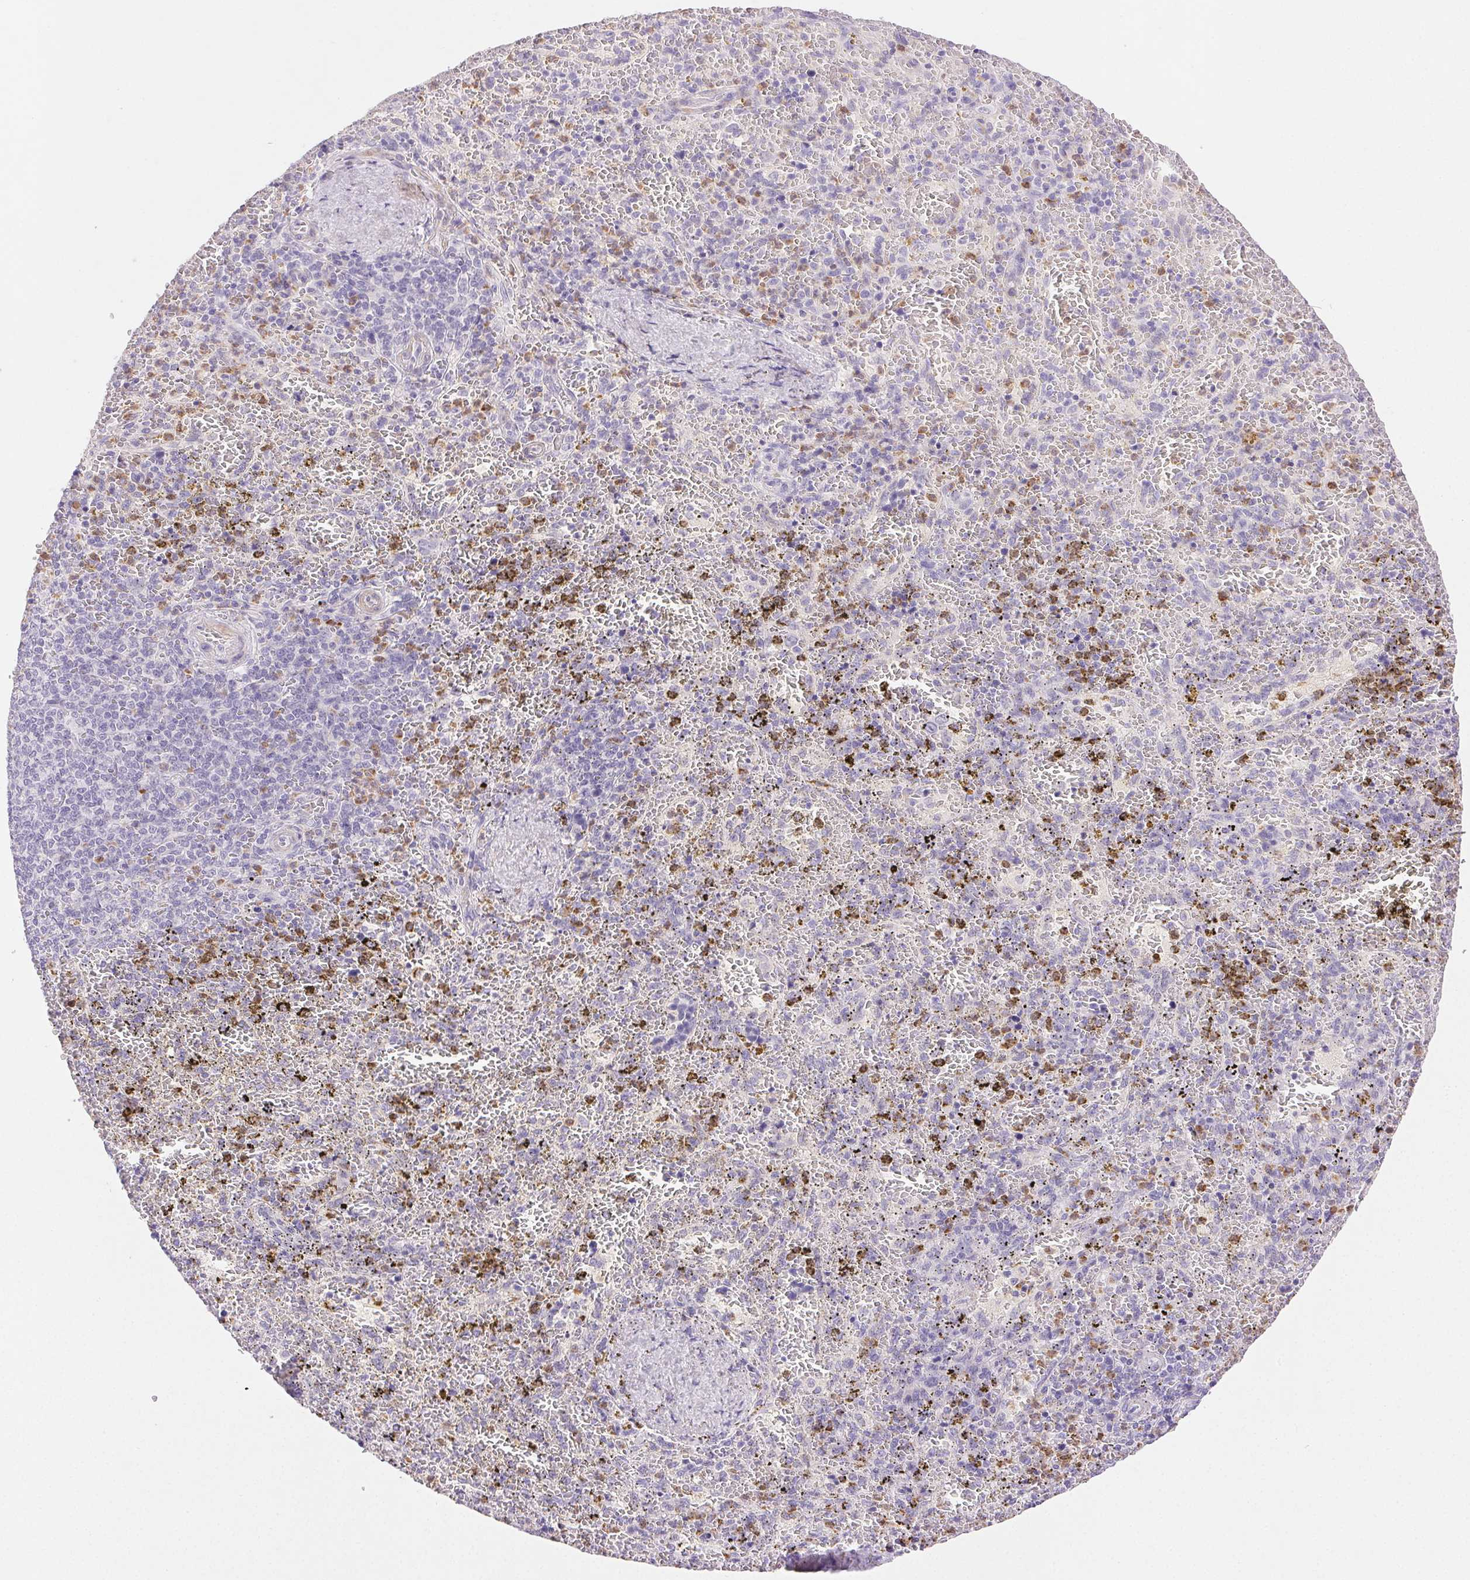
{"staining": {"intensity": "moderate", "quantity": "<25%", "location": "cytoplasmic/membranous"}, "tissue": "spleen", "cell_type": "Cells in red pulp", "image_type": "normal", "snomed": [{"axis": "morphology", "description": "Normal tissue, NOS"}, {"axis": "topography", "description": "Spleen"}], "caption": "Immunohistochemistry (IHC) photomicrograph of unremarkable human spleen stained for a protein (brown), which exhibits low levels of moderate cytoplasmic/membranous staining in approximately <25% of cells in red pulp.", "gene": "EMX2", "patient": {"sex": "female", "age": 50}}